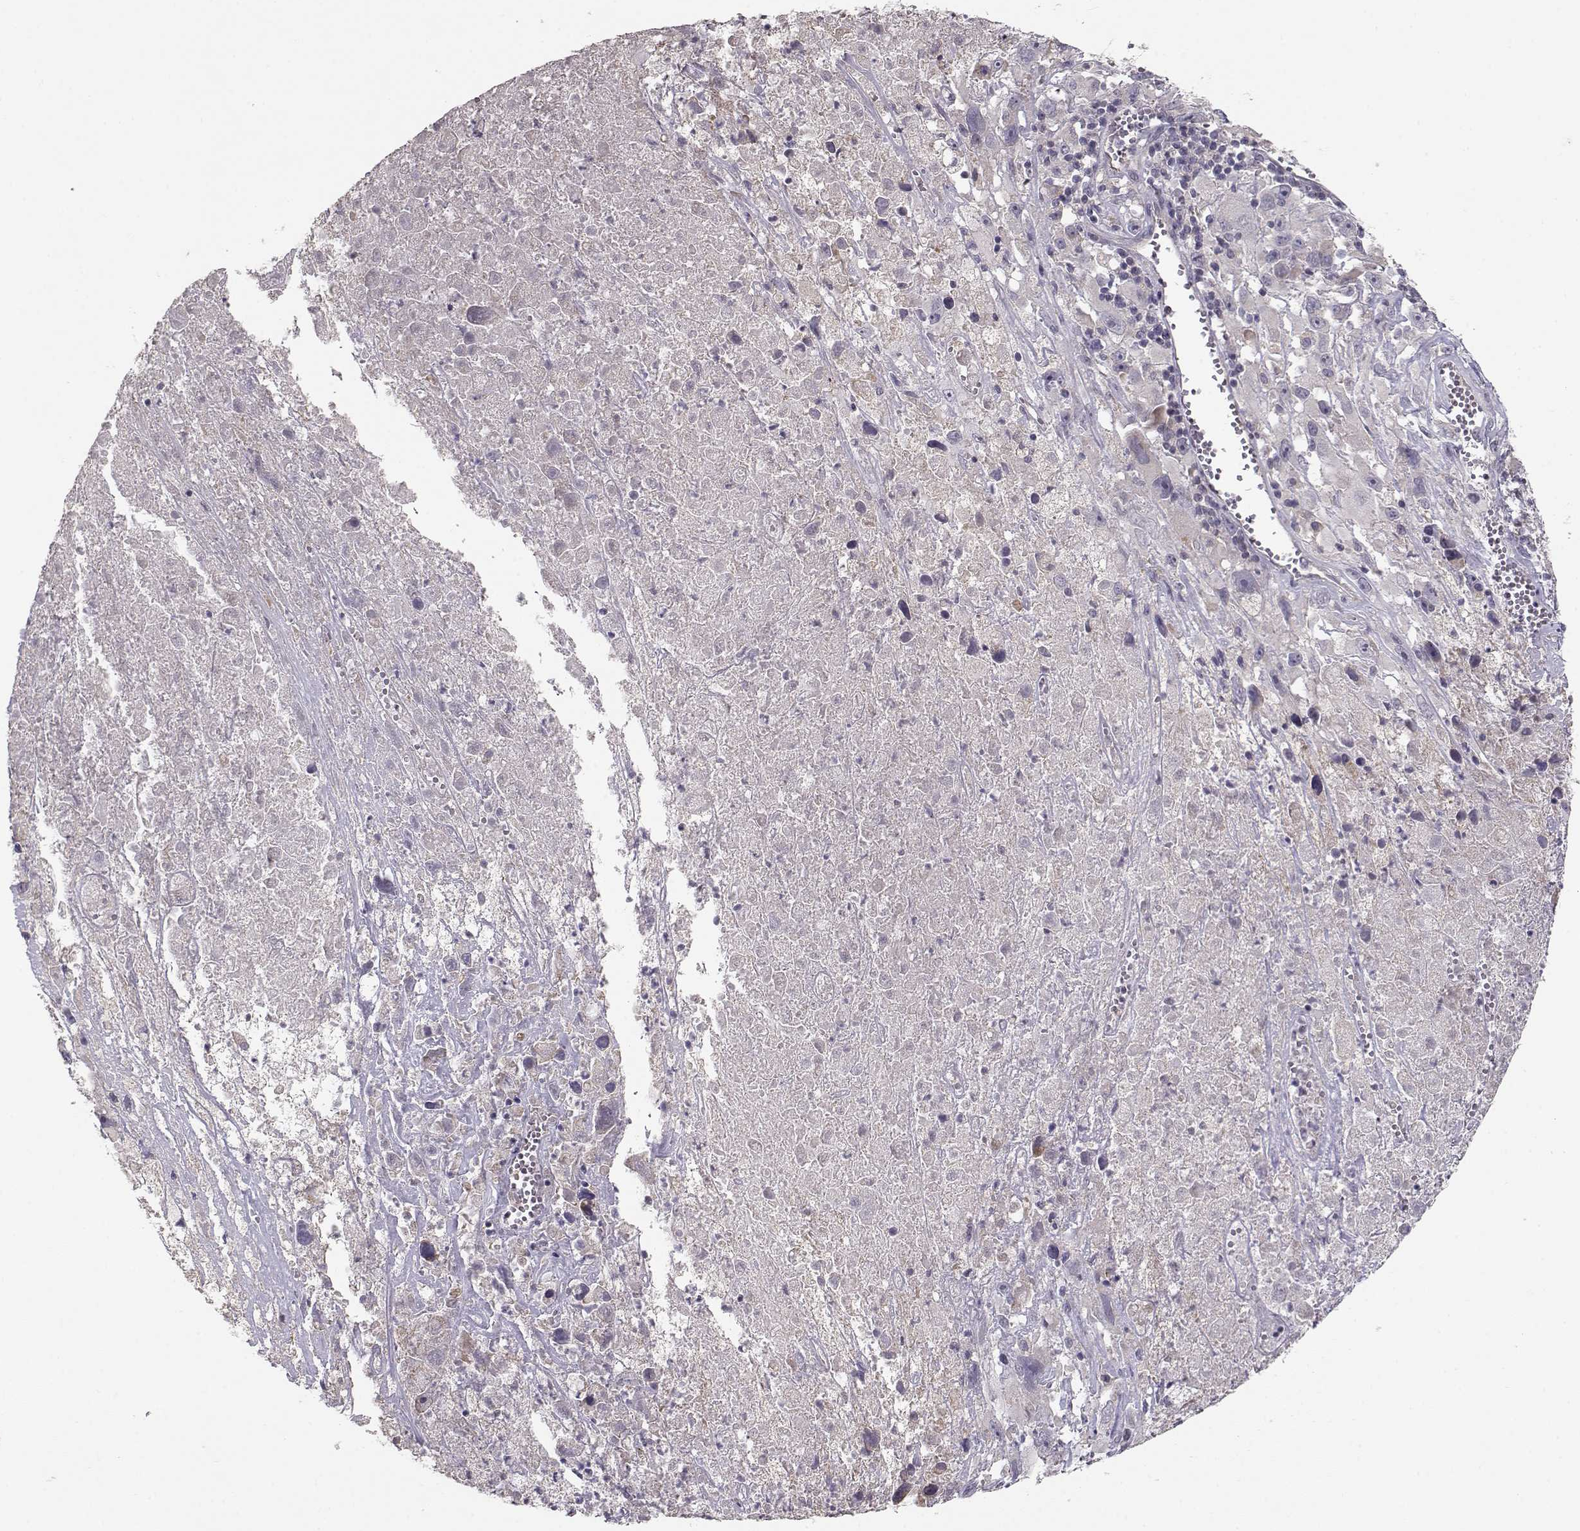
{"staining": {"intensity": "negative", "quantity": "none", "location": "none"}, "tissue": "melanoma", "cell_type": "Tumor cells", "image_type": "cancer", "snomed": [{"axis": "morphology", "description": "Malignant melanoma, Metastatic site"}, {"axis": "topography", "description": "Lymph node"}], "caption": "Immunohistochemical staining of human malignant melanoma (metastatic site) reveals no significant staining in tumor cells. (Brightfield microscopy of DAB (3,3'-diaminobenzidine) IHC at high magnification).", "gene": "ENTPD8", "patient": {"sex": "male", "age": 50}}